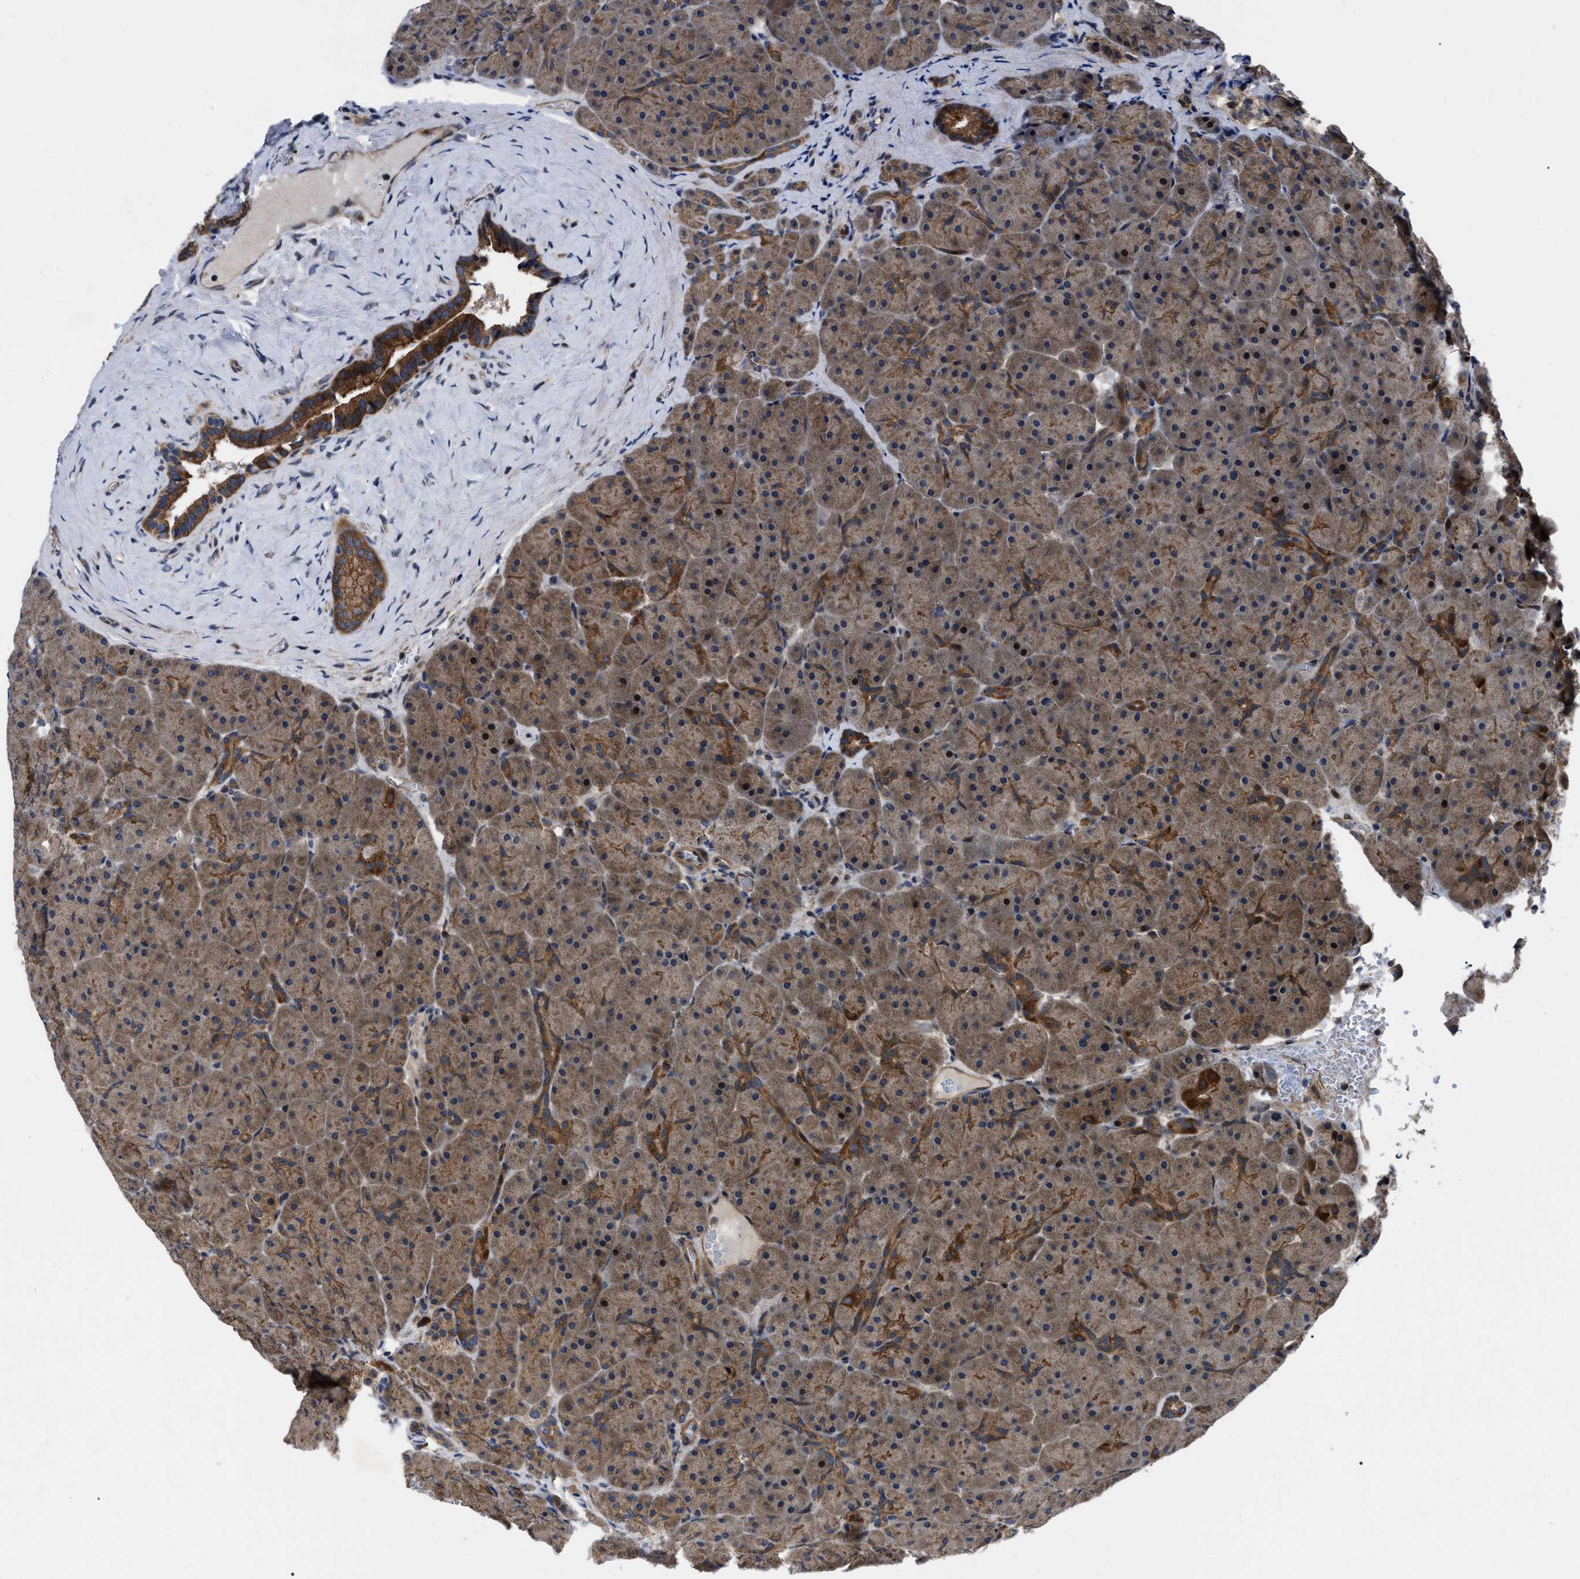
{"staining": {"intensity": "moderate", "quantity": ">75%", "location": "cytoplasmic/membranous,nuclear"}, "tissue": "pancreas", "cell_type": "Exocrine glandular cells", "image_type": "normal", "snomed": [{"axis": "morphology", "description": "Normal tissue, NOS"}, {"axis": "topography", "description": "Pancreas"}], "caption": "A brown stain shows moderate cytoplasmic/membranous,nuclear expression of a protein in exocrine glandular cells of benign pancreas.", "gene": "PPWD1", "patient": {"sex": "male", "age": 66}}